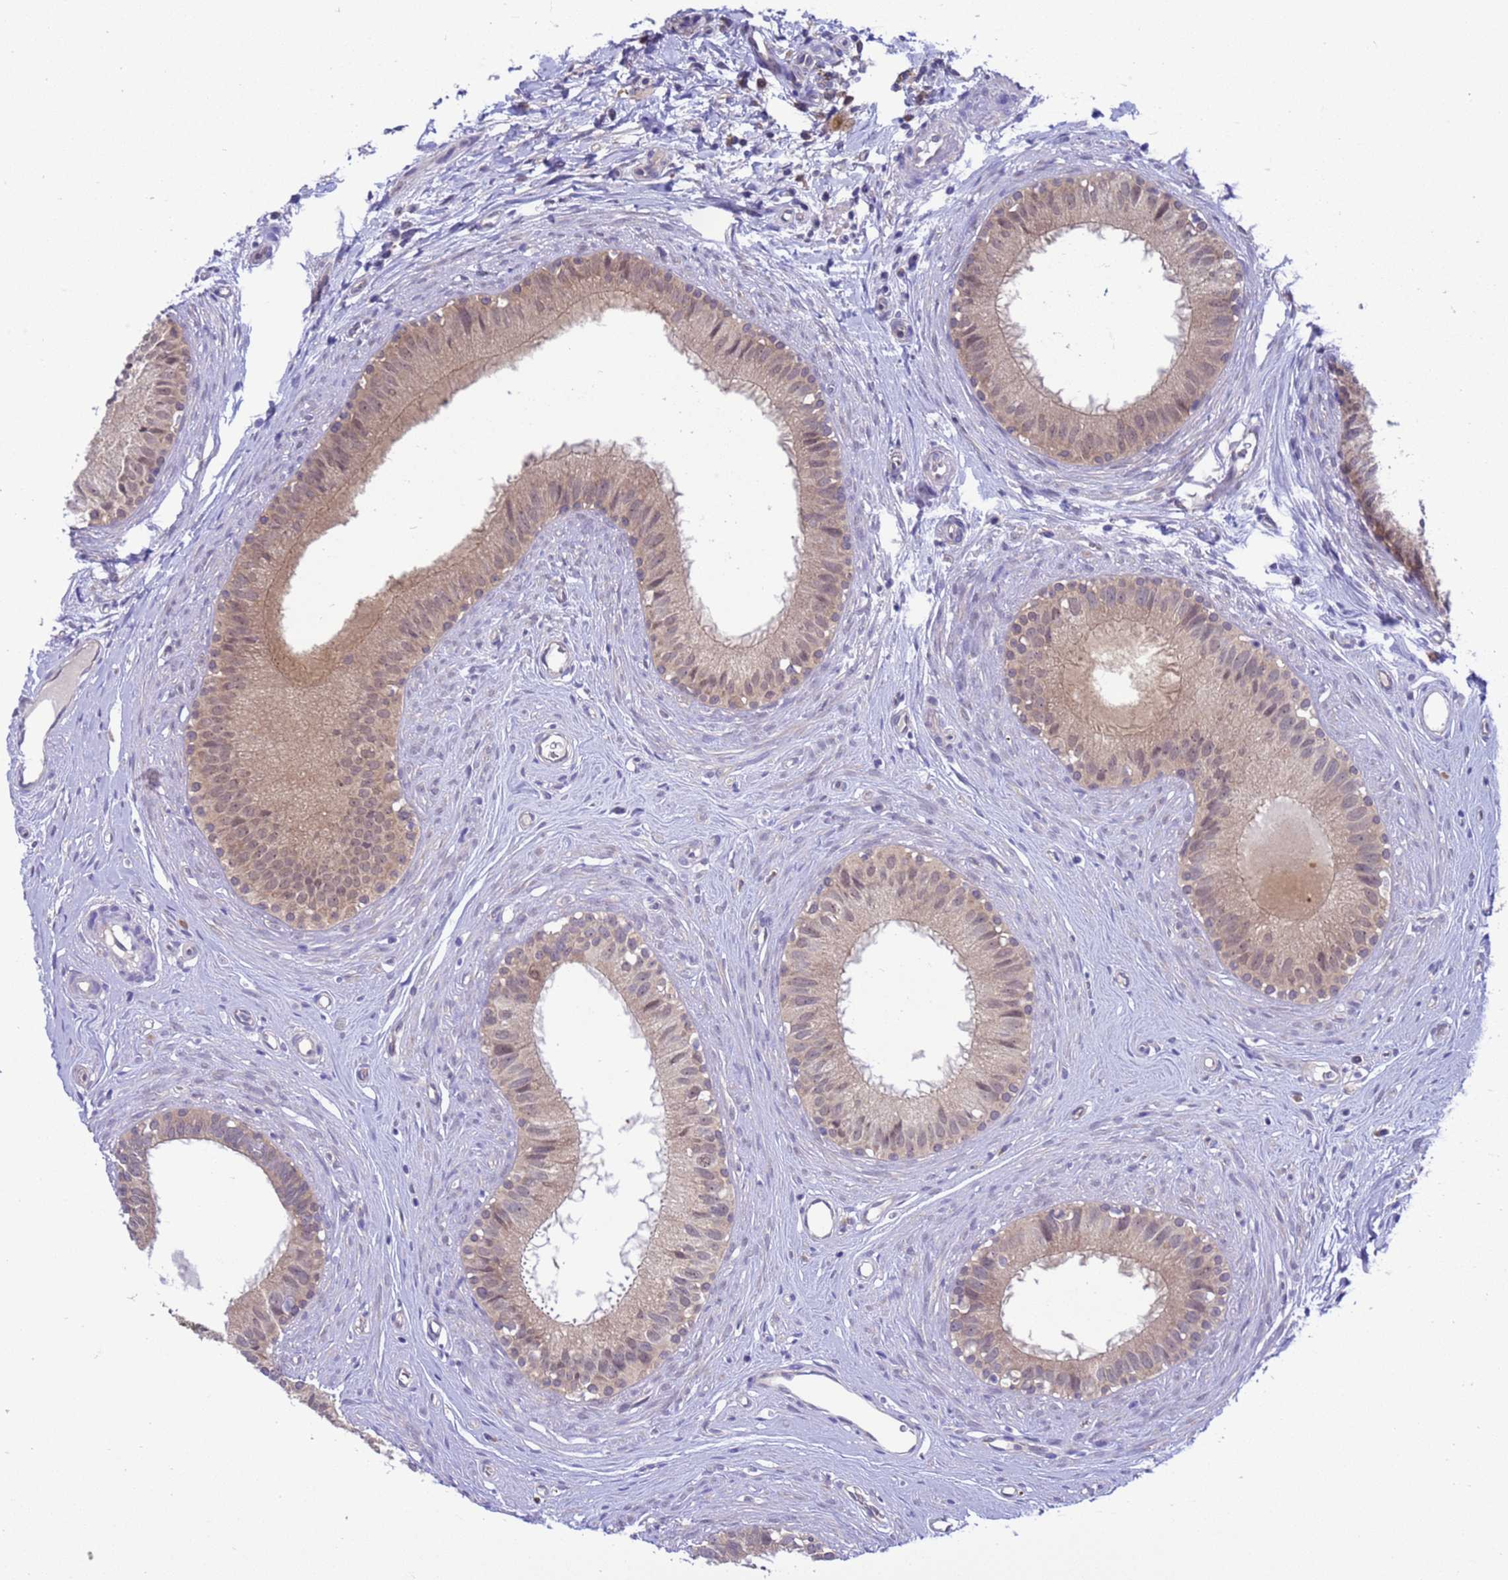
{"staining": {"intensity": "moderate", "quantity": "25%-75%", "location": "cytoplasmic/membranous,nuclear"}, "tissue": "epididymis", "cell_type": "Glandular cells", "image_type": "normal", "snomed": [{"axis": "morphology", "description": "Normal tissue, NOS"}, {"axis": "topography", "description": "Epididymis"}], "caption": "Epididymis stained for a protein displays moderate cytoplasmic/membranous,nuclear positivity in glandular cells. The staining was performed using DAB to visualize the protein expression in brown, while the nuclei were stained in blue with hematoxylin (Magnification: 20x).", "gene": "ZNF461", "patient": {"sex": "male", "age": 80}}